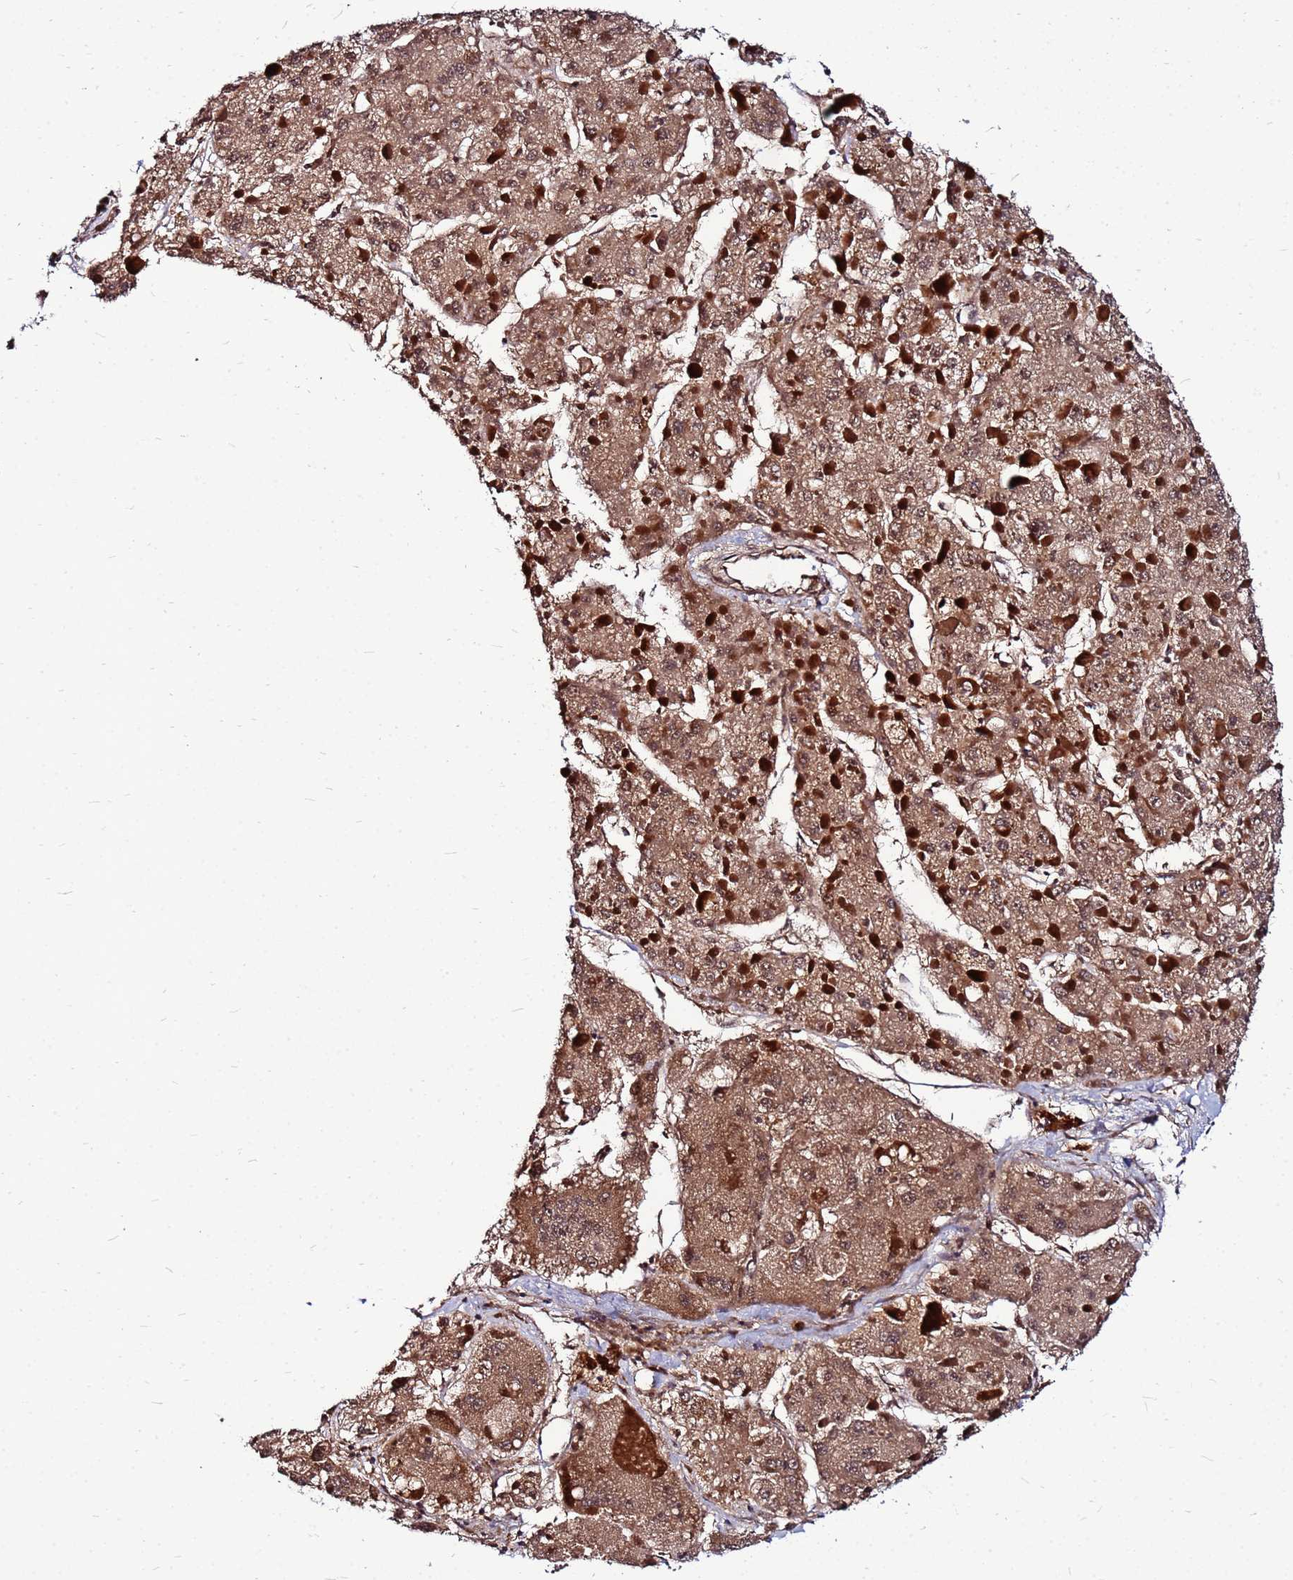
{"staining": {"intensity": "moderate", "quantity": ">75%", "location": "cytoplasmic/membranous"}, "tissue": "liver cancer", "cell_type": "Tumor cells", "image_type": "cancer", "snomed": [{"axis": "morphology", "description": "Carcinoma, Hepatocellular, NOS"}, {"axis": "topography", "description": "Liver"}], "caption": "Human liver cancer (hepatocellular carcinoma) stained with a brown dye displays moderate cytoplasmic/membranous positive expression in about >75% of tumor cells.", "gene": "NCBP2", "patient": {"sex": "female", "age": 73}}